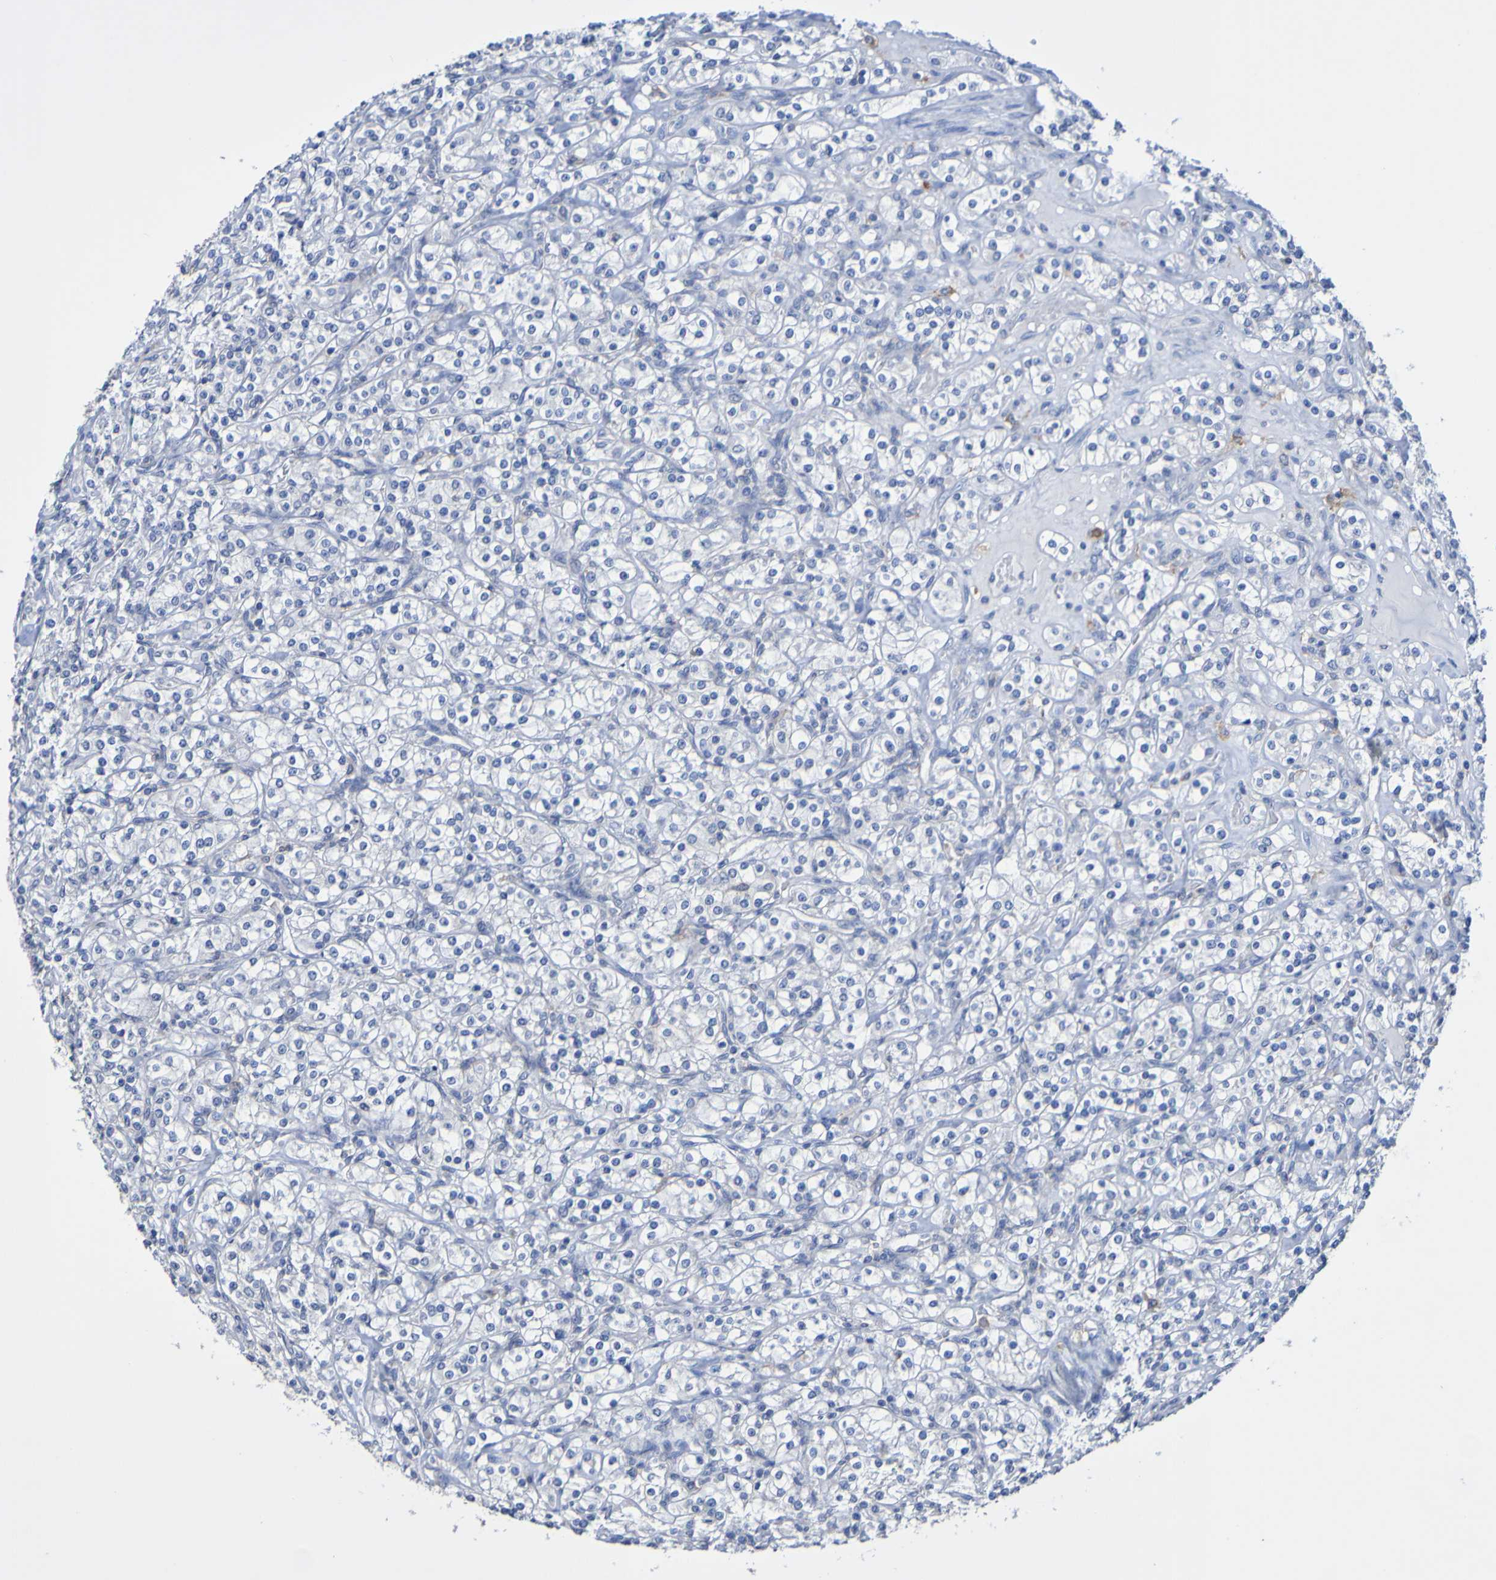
{"staining": {"intensity": "negative", "quantity": "none", "location": "none"}, "tissue": "renal cancer", "cell_type": "Tumor cells", "image_type": "cancer", "snomed": [{"axis": "morphology", "description": "Adenocarcinoma, NOS"}, {"axis": "topography", "description": "Kidney"}], "caption": "High power microscopy micrograph of an immunohistochemistry histopathology image of renal cancer, revealing no significant staining in tumor cells.", "gene": "SLC3A2", "patient": {"sex": "male", "age": 77}}